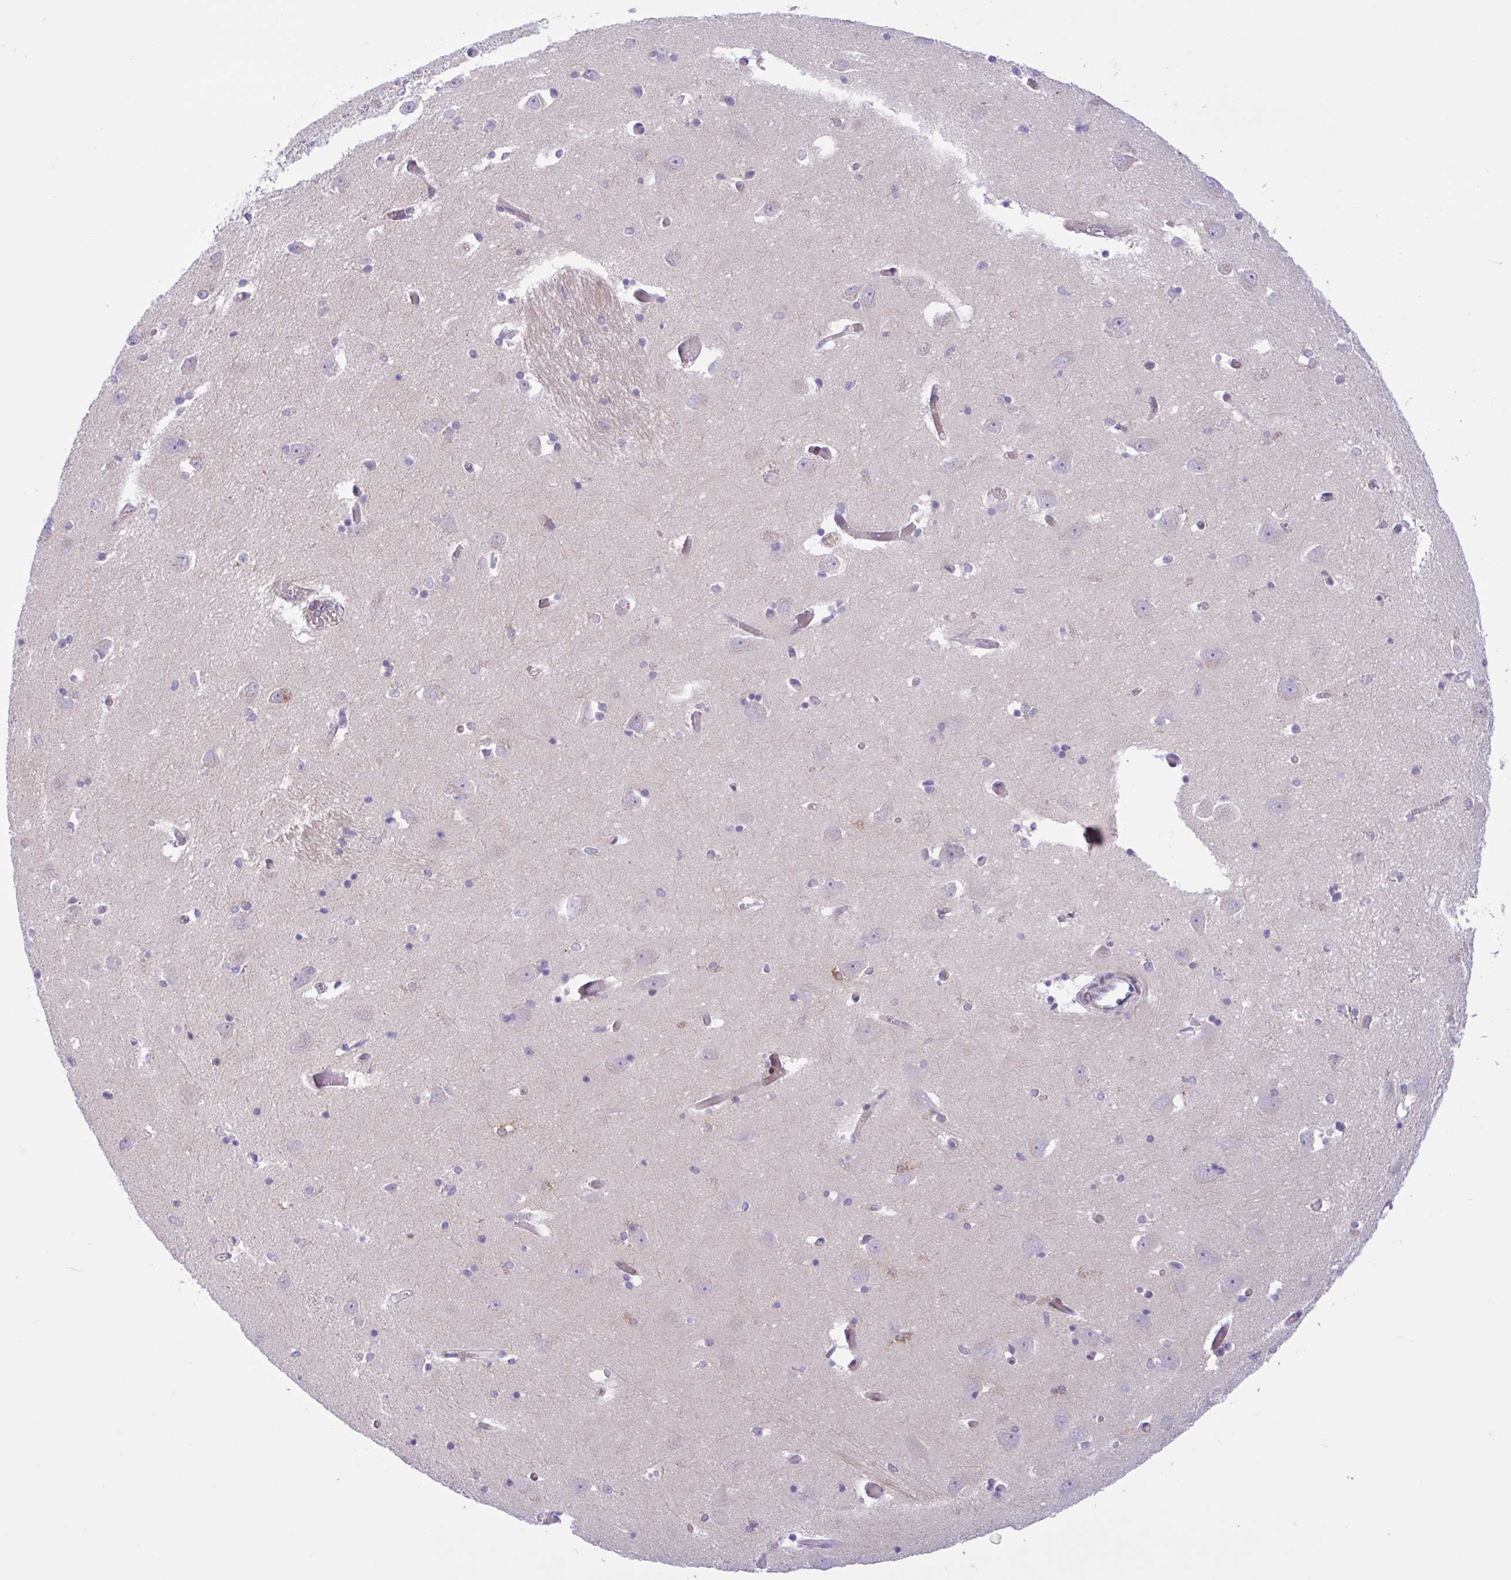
{"staining": {"intensity": "negative", "quantity": "none", "location": "none"}, "tissue": "caudate", "cell_type": "Glial cells", "image_type": "normal", "snomed": [{"axis": "morphology", "description": "Normal tissue, NOS"}, {"axis": "topography", "description": "Lateral ventricle wall"}, {"axis": "topography", "description": "Hippocampus"}], "caption": "IHC image of unremarkable caudate: human caudate stained with DAB displays no significant protein staining in glial cells.", "gene": "AHCYL2", "patient": {"sex": "female", "age": 63}}